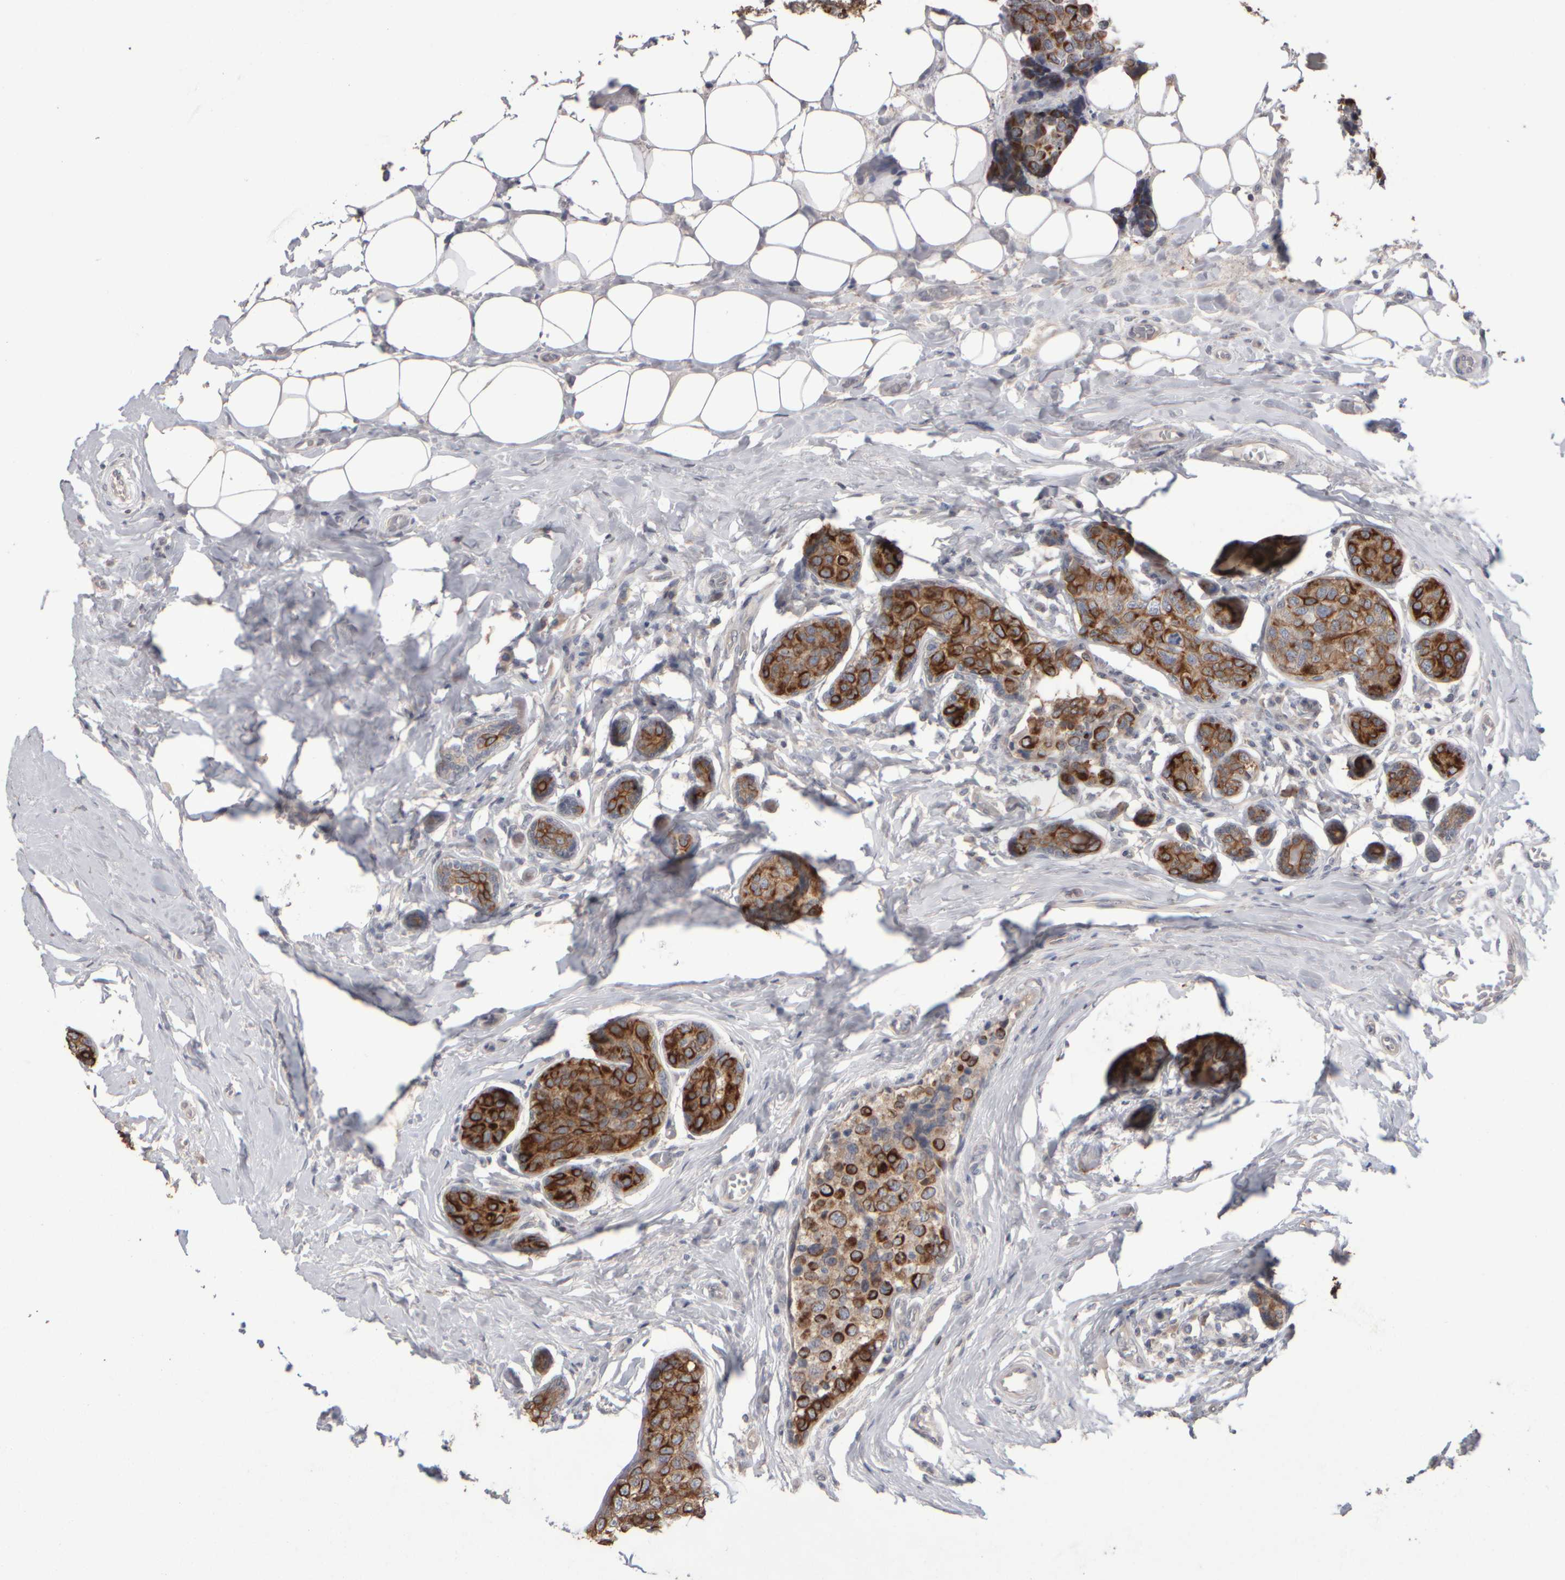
{"staining": {"intensity": "strong", "quantity": ">75%", "location": "cytoplasmic/membranous"}, "tissue": "breast cancer", "cell_type": "Tumor cells", "image_type": "cancer", "snomed": [{"axis": "morphology", "description": "Normal tissue, NOS"}, {"axis": "morphology", "description": "Duct carcinoma"}, {"axis": "topography", "description": "Breast"}], "caption": "Strong cytoplasmic/membranous staining is appreciated in approximately >75% of tumor cells in breast infiltrating ductal carcinoma.", "gene": "EPHX2", "patient": {"sex": "female", "age": 43}}